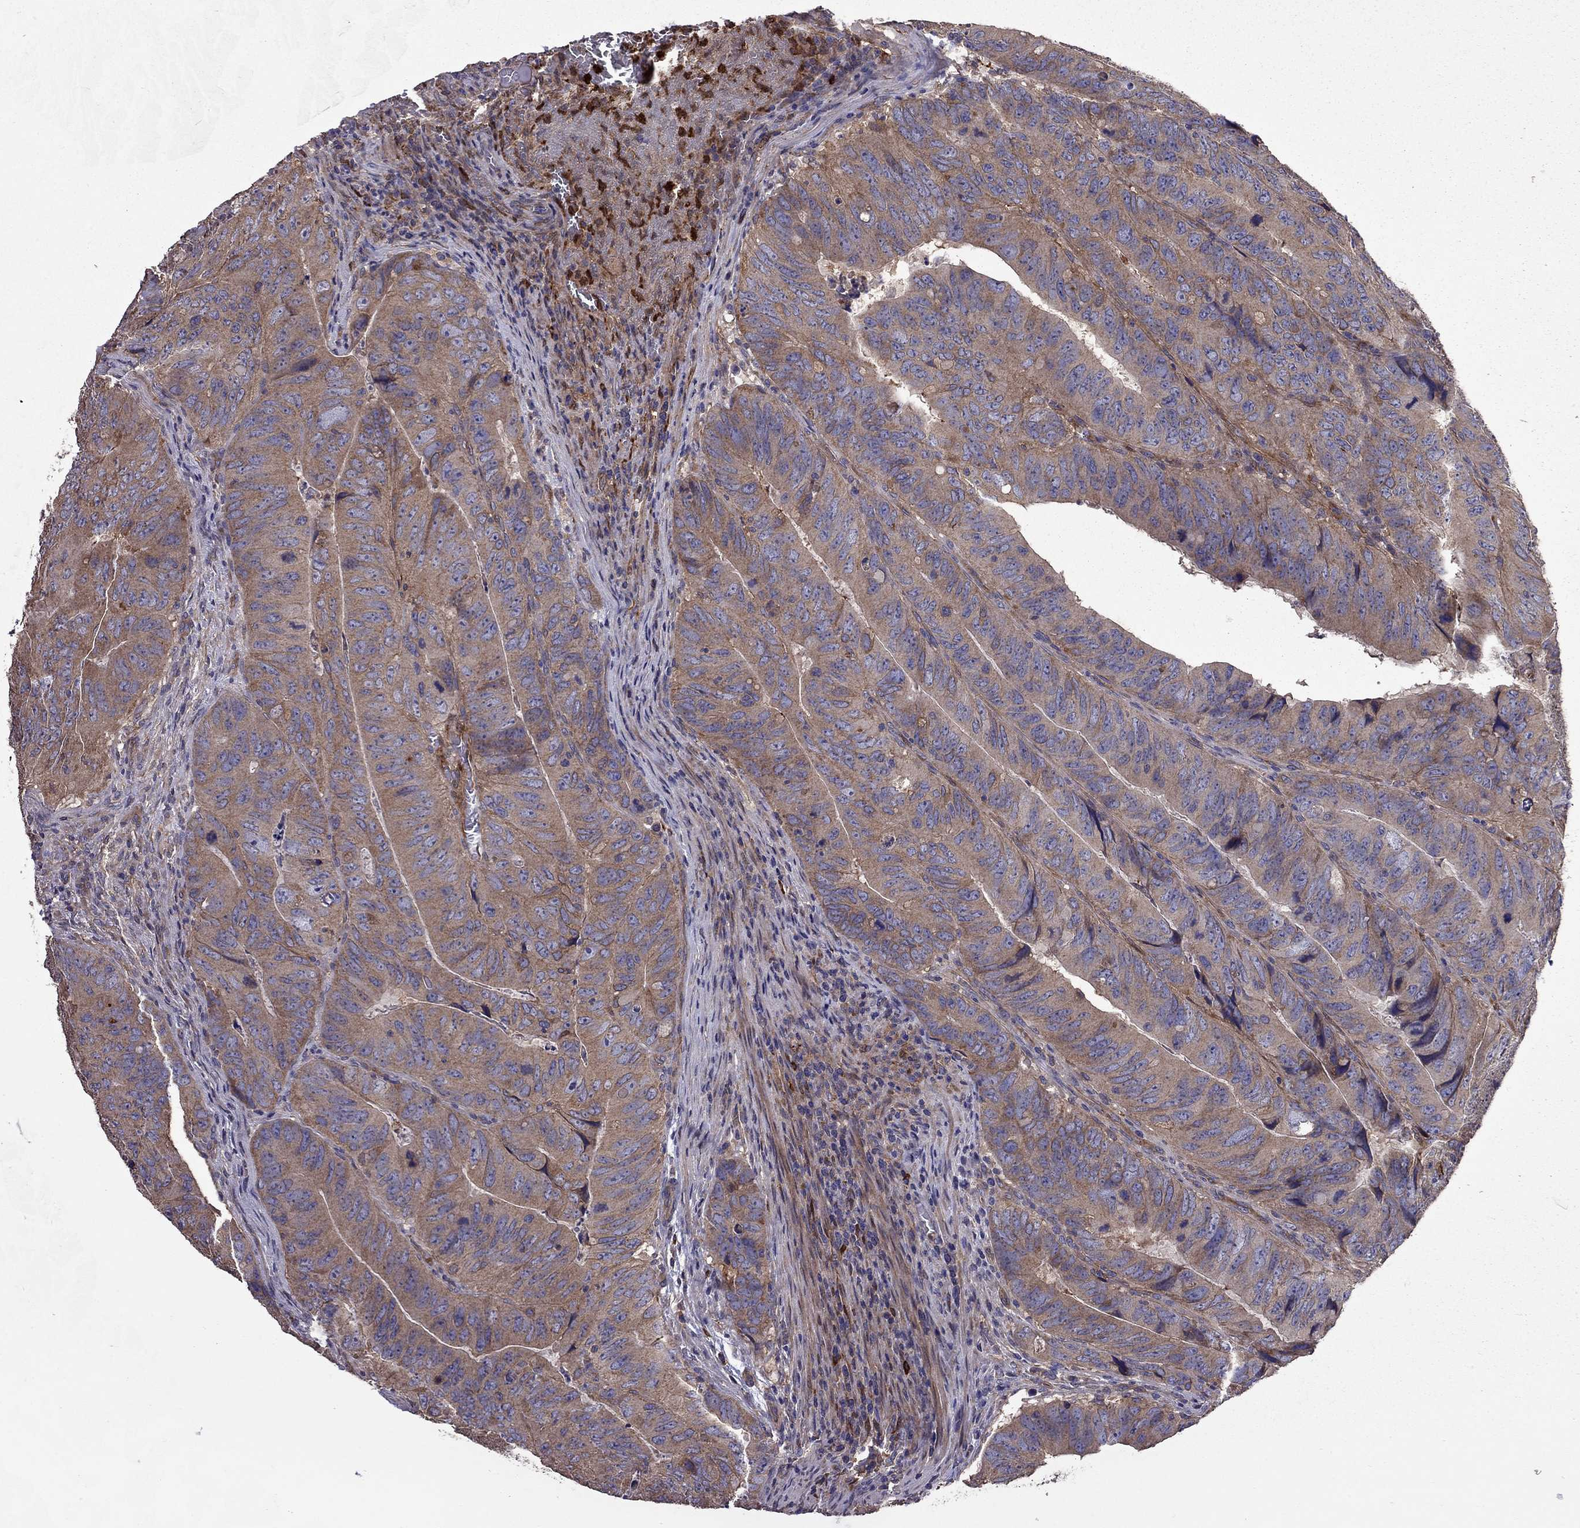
{"staining": {"intensity": "moderate", "quantity": ">75%", "location": "cytoplasmic/membranous"}, "tissue": "colorectal cancer", "cell_type": "Tumor cells", "image_type": "cancer", "snomed": [{"axis": "morphology", "description": "Adenocarcinoma, NOS"}, {"axis": "topography", "description": "Colon"}], "caption": "This is a micrograph of immunohistochemistry (IHC) staining of colorectal cancer, which shows moderate staining in the cytoplasmic/membranous of tumor cells.", "gene": "ITGB1", "patient": {"sex": "male", "age": 79}}